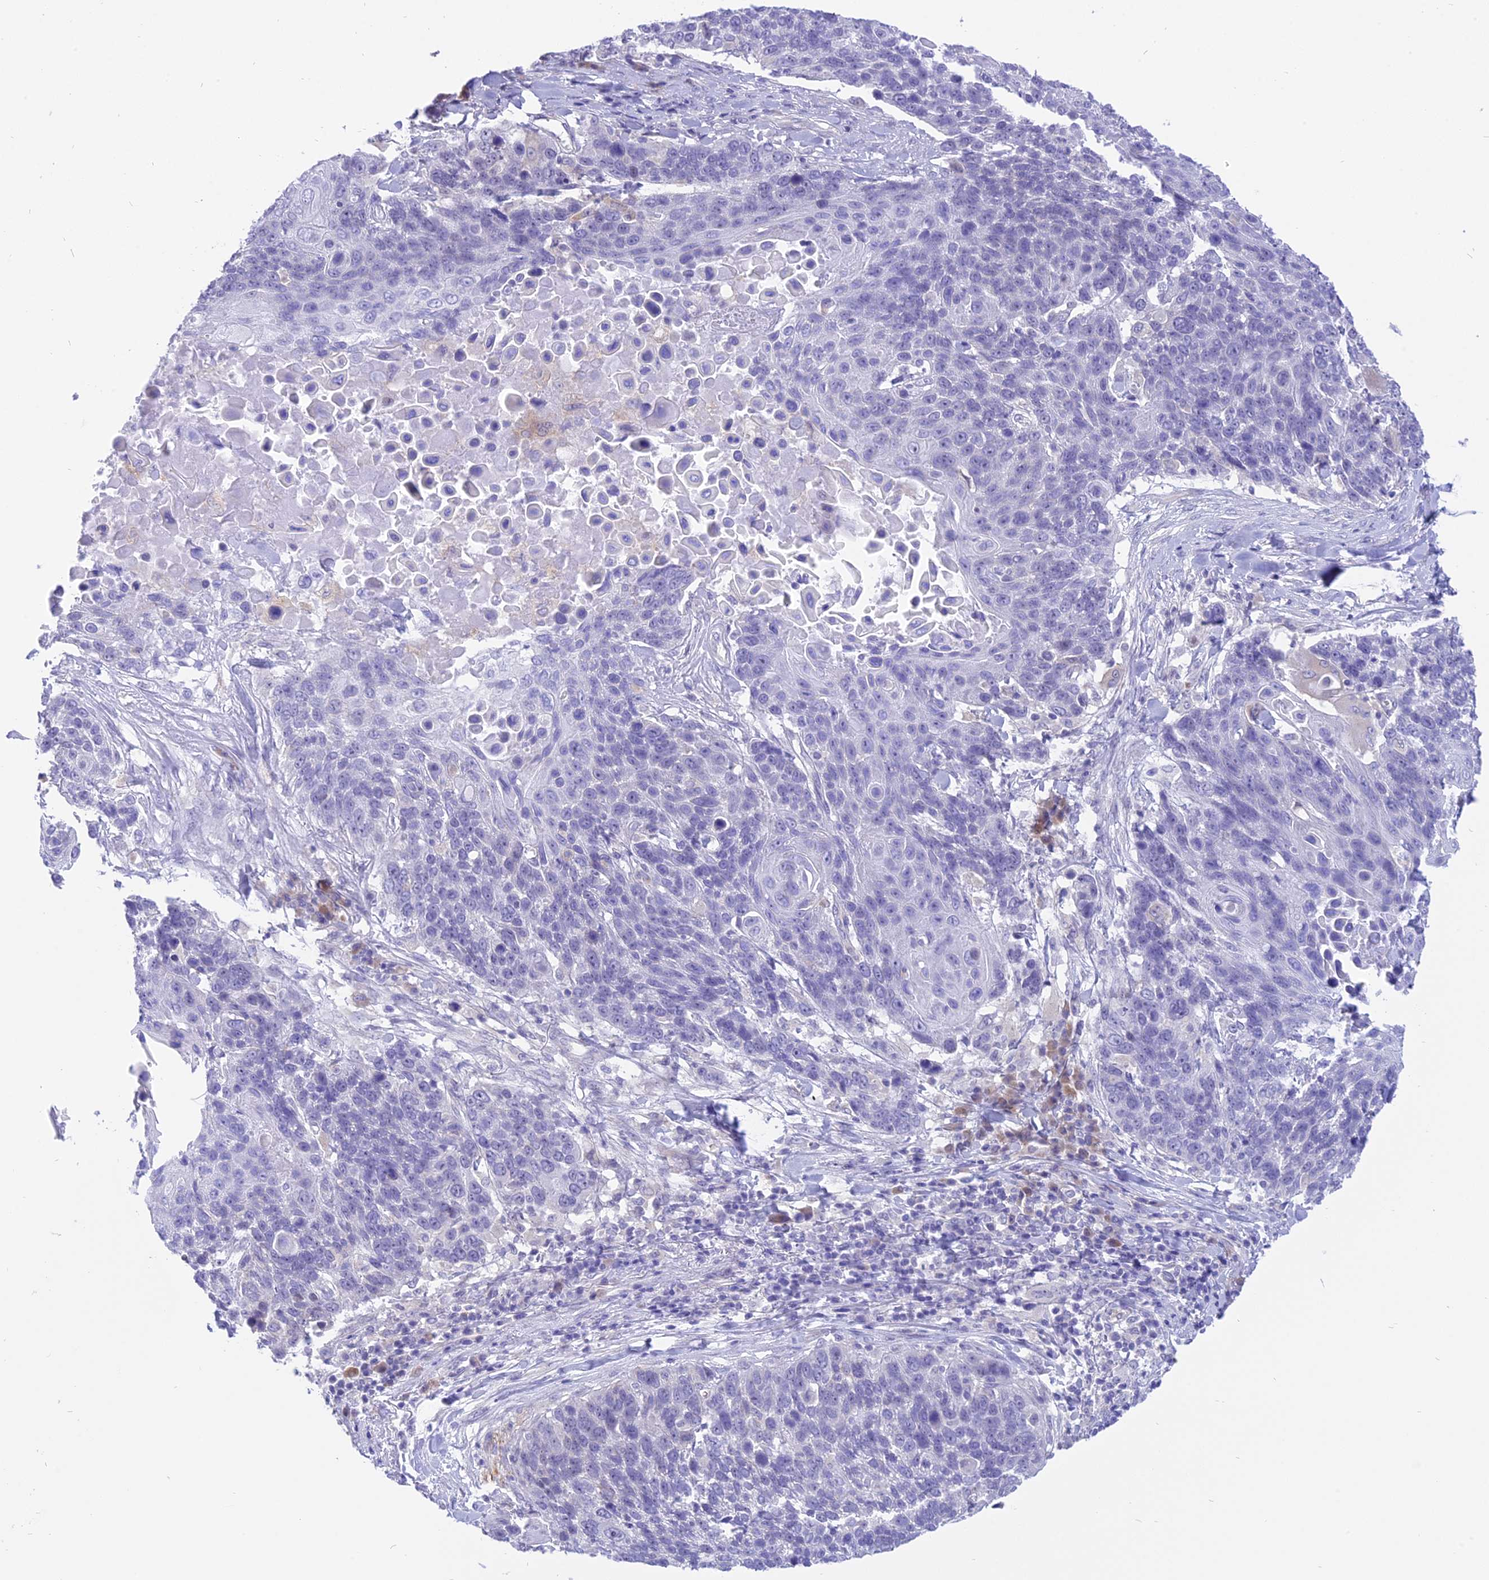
{"staining": {"intensity": "negative", "quantity": "none", "location": "none"}, "tissue": "lung cancer", "cell_type": "Tumor cells", "image_type": "cancer", "snomed": [{"axis": "morphology", "description": "Squamous cell carcinoma, NOS"}, {"axis": "topography", "description": "Lung"}], "caption": "IHC of lung cancer reveals no staining in tumor cells.", "gene": "DCAF16", "patient": {"sex": "male", "age": 66}}